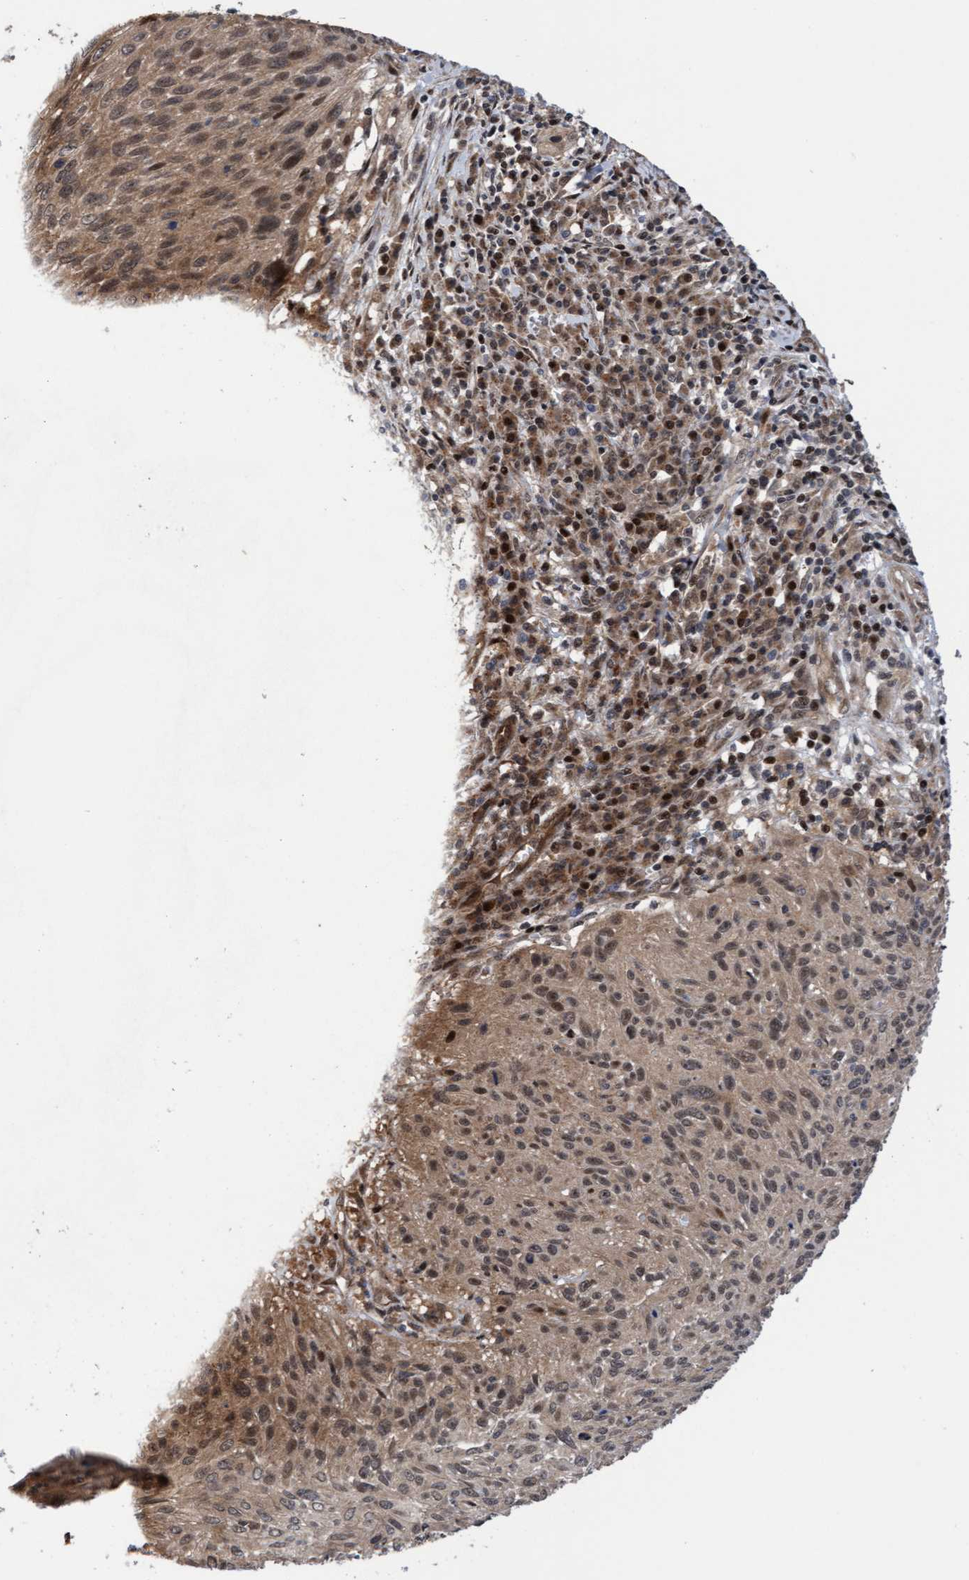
{"staining": {"intensity": "weak", "quantity": "25%-75%", "location": "cytoplasmic/membranous,nuclear"}, "tissue": "cervical cancer", "cell_type": "Tumor cells", "image_type": "cancer", "snomed": [{"axis": "morphology", "description": "Squamous cell carcinoma, NOS"}, {"axis": "topography", "description": "Cervix"}], "caption": "The photomicrograph displays staining of cervical cancer, revealing weak cytoplasmic/membranous and nuclear protein staining (brown color) within tumor cells.", "gene": "ITFG1", "patient": {"sex": "female", "age": 51}}